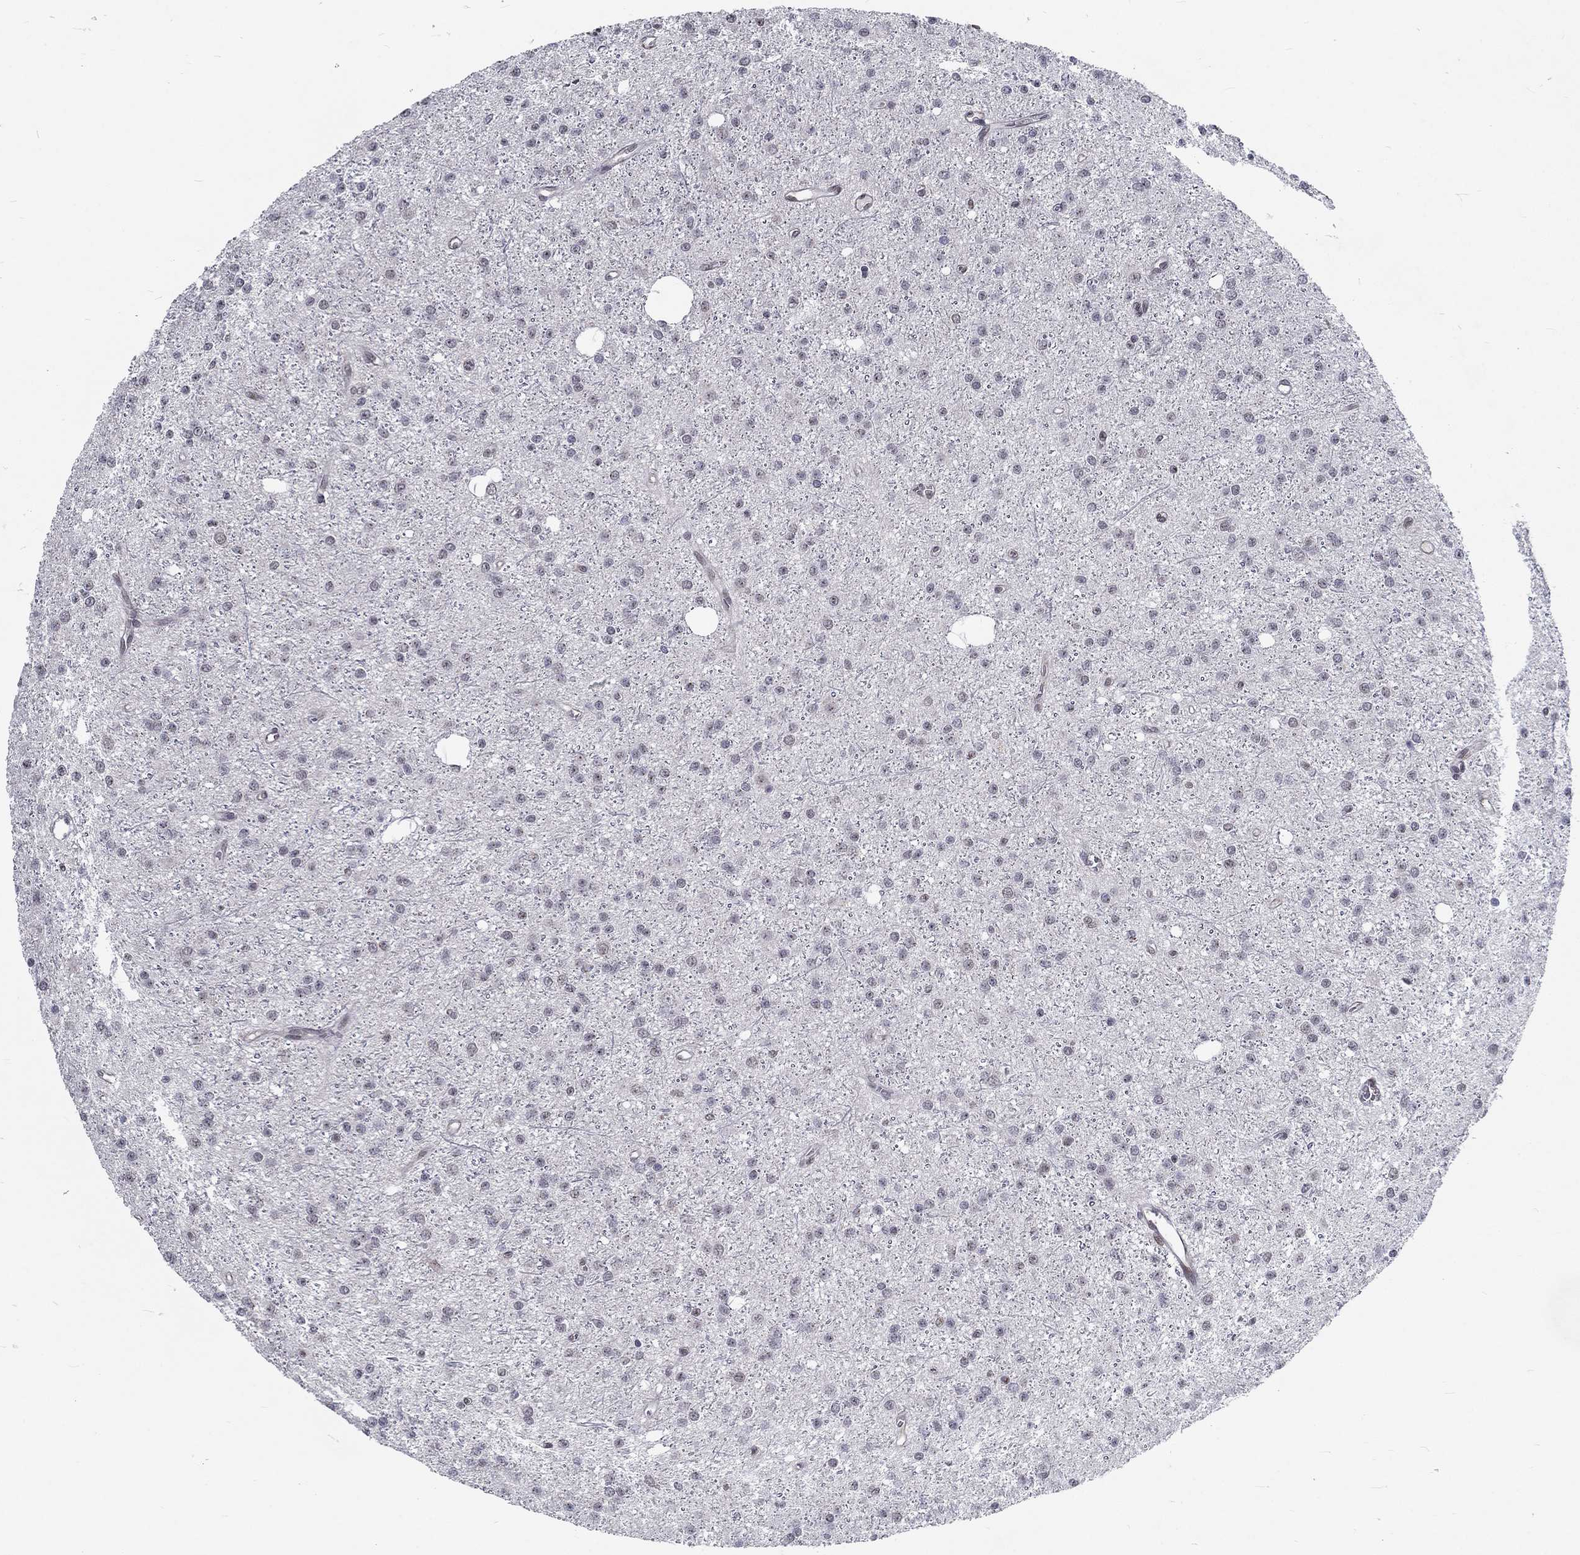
{"staining": {"intensity": "negative", "quantity": "none", "location": "none"}, "tissue": "glioma", "cell_type": "Tumor cells", "image_type": "cancer", "snomed": [{"axis": "morphology", "description": "Glioma, malignant, Low grade"}, {"axis": "topography", "description": "Brain"}], "caption": "An IHC histopathology image of low-grade glioma (malignant) is shown. There is no staining in tumor cells of low-grade glioma (malignant).", "gene": "ZBED1", "patient": {"sex": "male", "age": 27}}